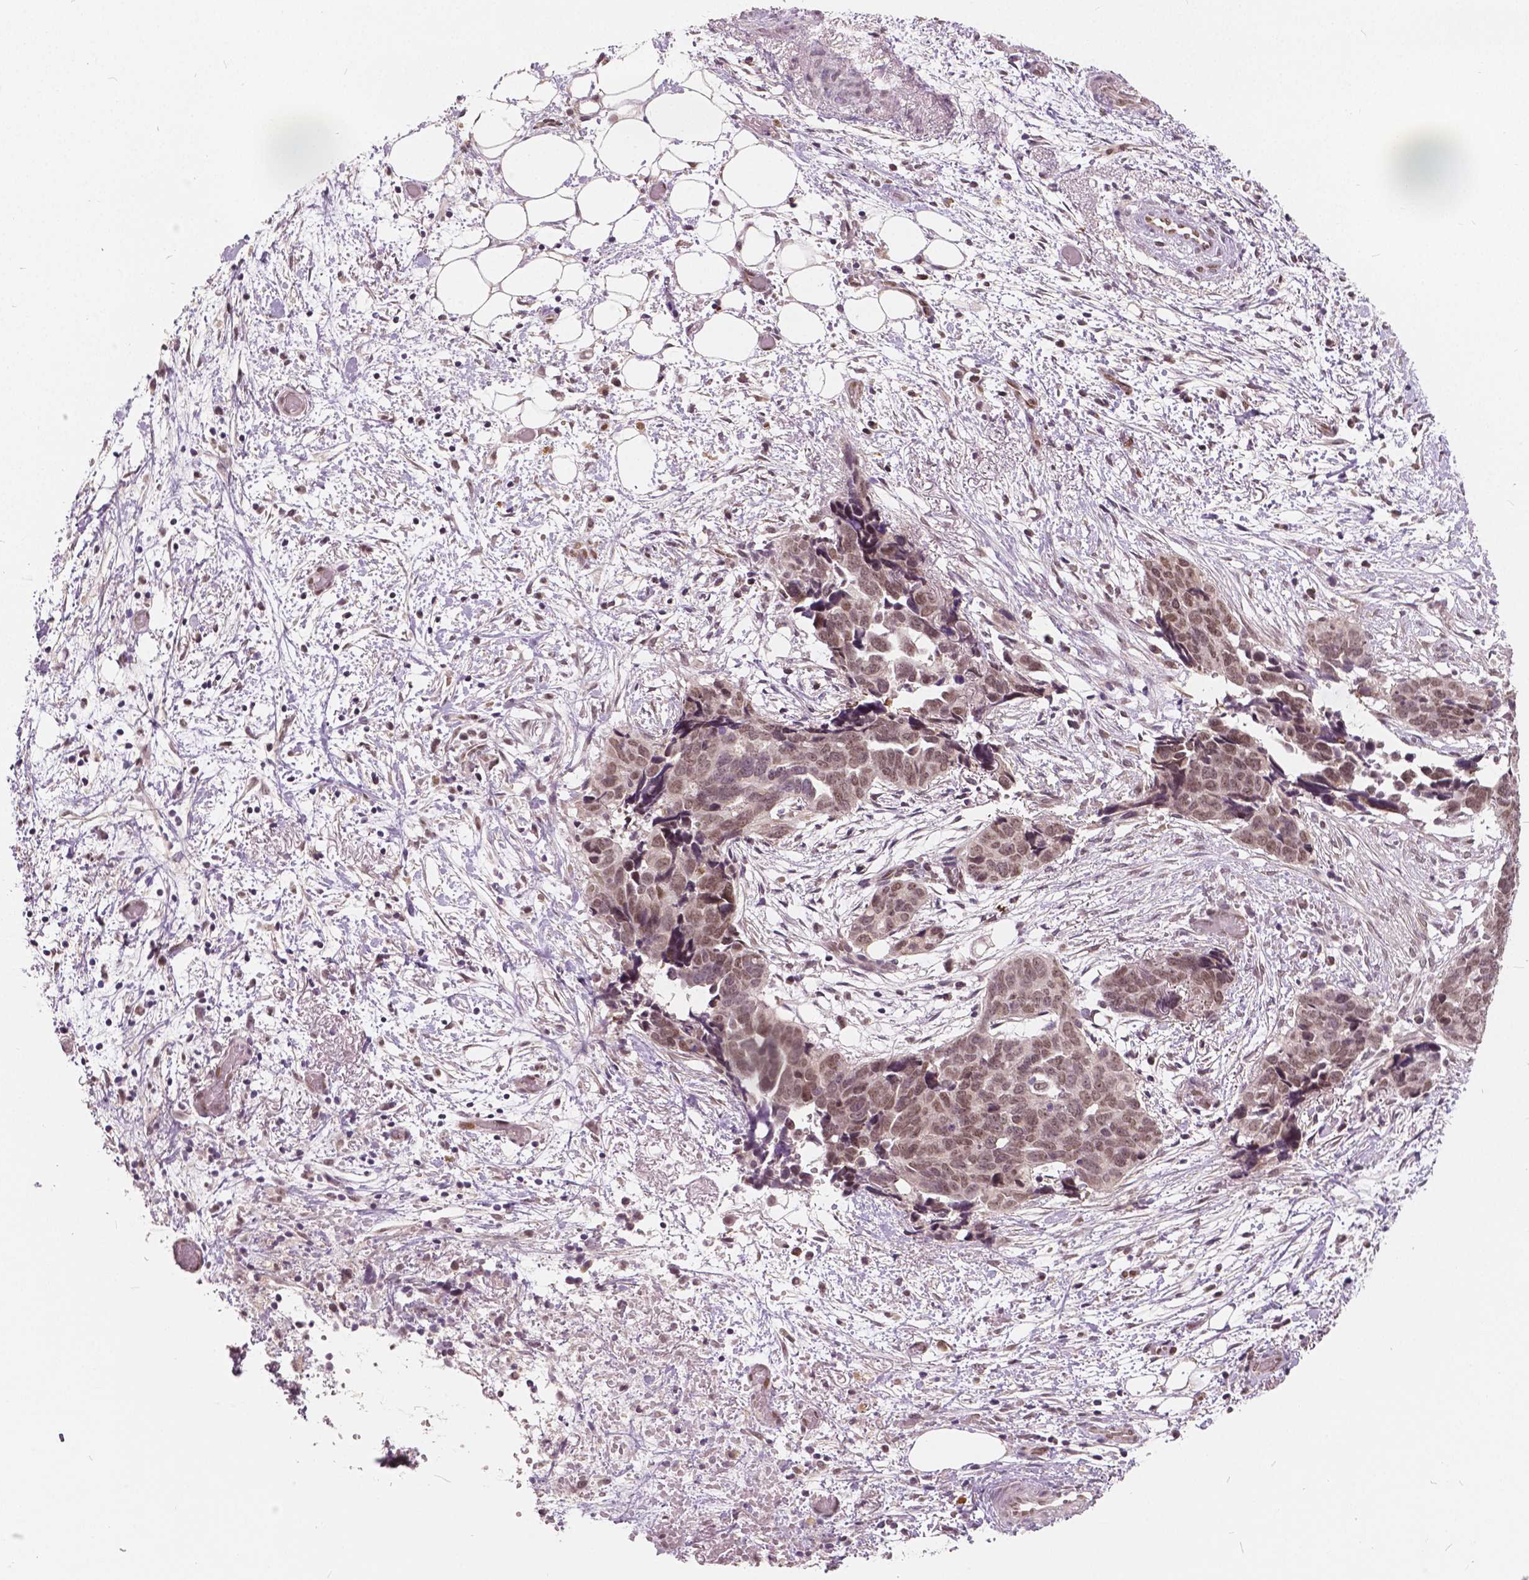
{"staining": {"intensity": "weak", "quantity": ">75%", "location": "nuclear"}, "tissue": "ovarian cancer", "cell_type": "Tumor cells", "image_type": "cancer", "snomed": [{"axis": "morphology", "description": "Cystadenocarcinoma, serous, NOS"}, {"axis": "topography", "description": "Ovary"}], "caption": "Immunohistochemistry (IHC) of human ovarian cancer (serous cystadenocarcinoma) demonstrates low levels of weak nuclear expression in about >75% of tumor cells.", "gene": "HMBOX1", "patient": {"sex": "female", "age": 69}}